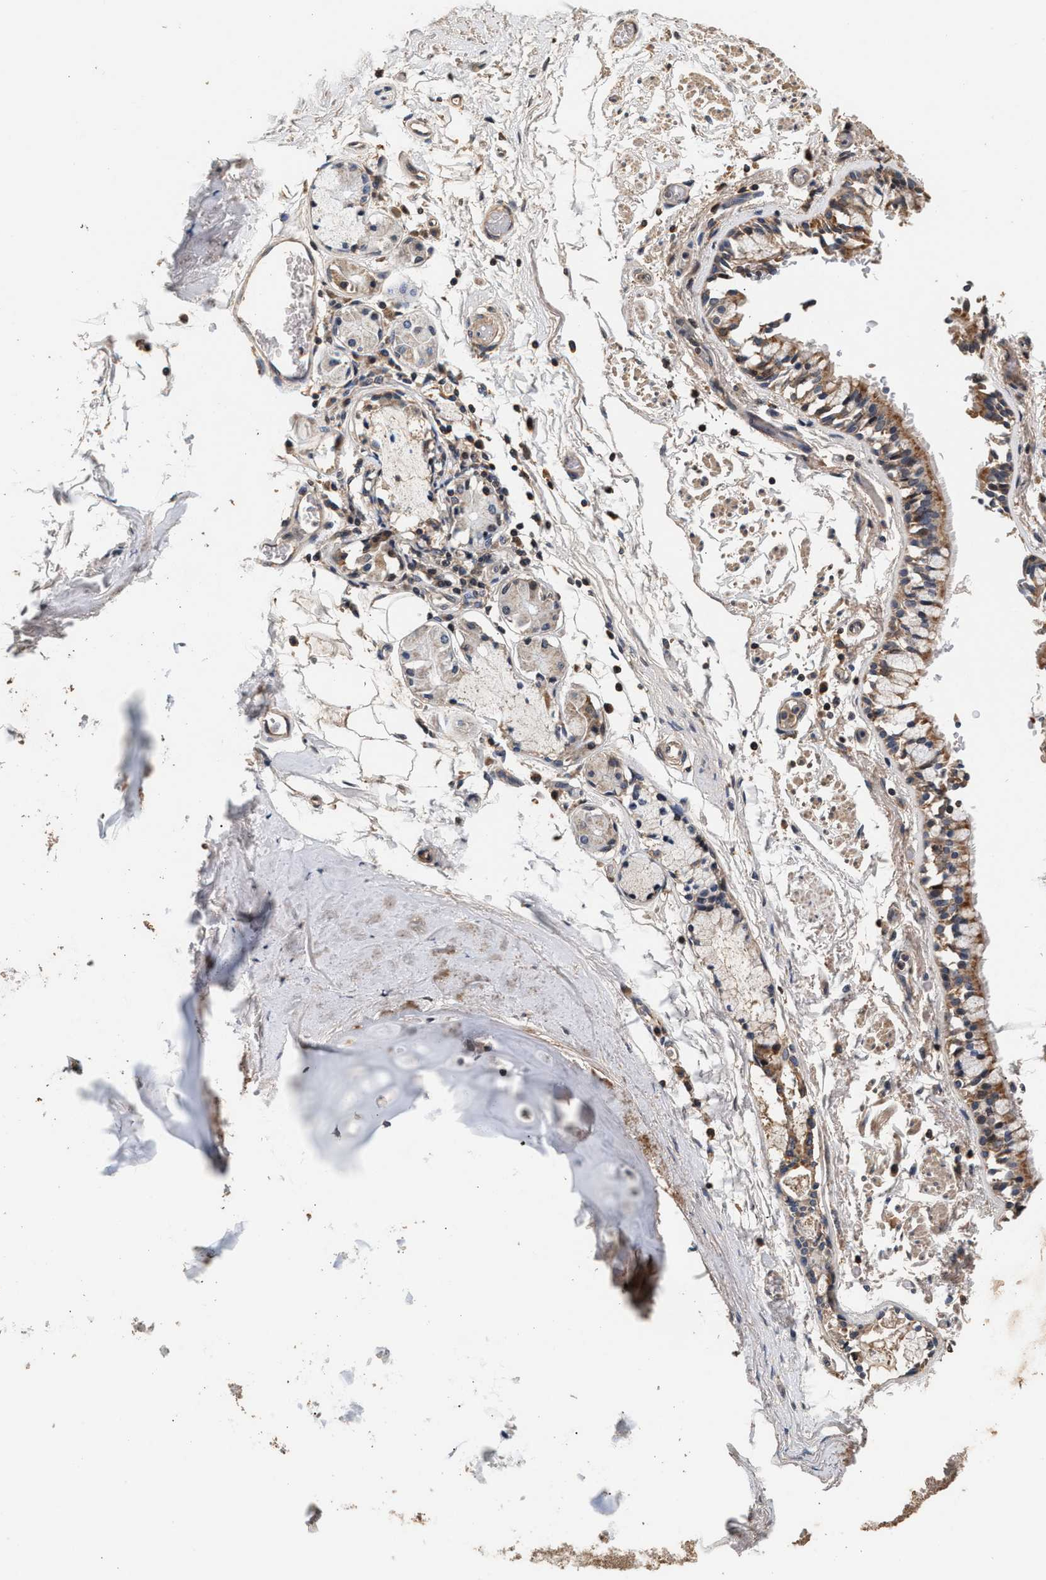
{"staining": {"intensity": "moderate", "quantity": ">75%", "location": "cytoplasmic/membranous"}, "tissue": "adipose tissue", "cell_type": "Adipocytes", "image_type": "normal", "snomed": [{"axis": "morphology", "description": "Normal tissue, NOS"}, {"axis": "topography", "description": "Cartilage tissue"}, {"axis": "topography", "description": "Lung"}], "caption": "Immunohistochemistry (DAB) staining of normal adipose tissue demonstrates moderate cytoplasmic/membranous protein staining in approximately >75% of adipocytes.", "gene": "PTGR3", "patient": {"sex": "female", "age": 77}}